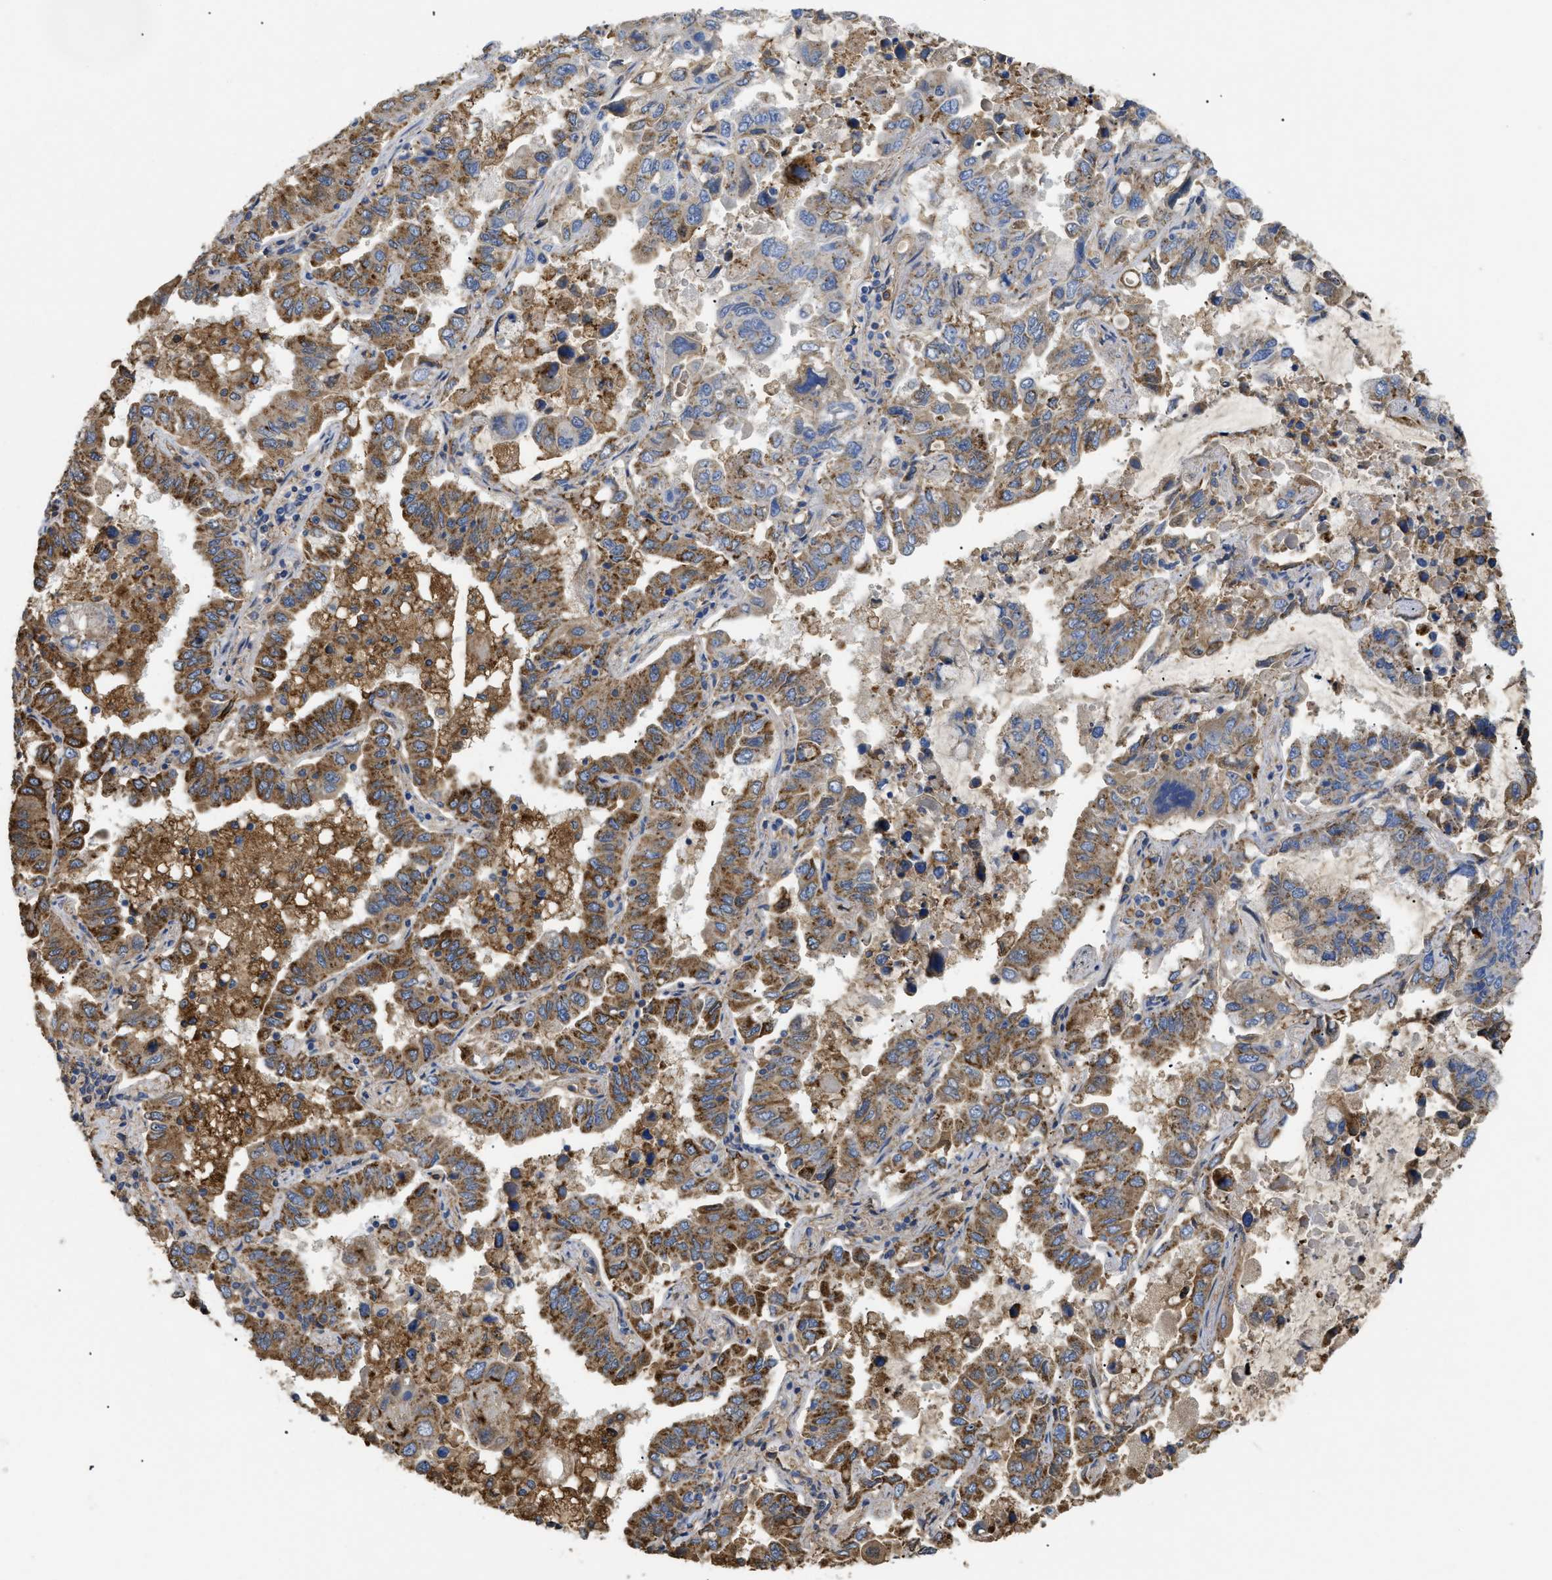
{"staining": {"intensity": "moderate", "quantity": ">75%", "location": "cytoplasmic/membranous"}, "tissue": "lung cancer", "cell_type": "Tumor cells", "image_type": "cancer", "snomed": [{"axis": "morphology", "description": "Adenocarcinoma, NOS"}, {"axis": "topography", "description": "Lung"}], "caption": "Adenocarcinoma (lung) stained for a protein (brown) shows moderate cytoplasmic/membranous positive expression in approximately >75% of tumor cells.", "gene": "ANXA4", "patient": {"sex": "male", "age": 64}}